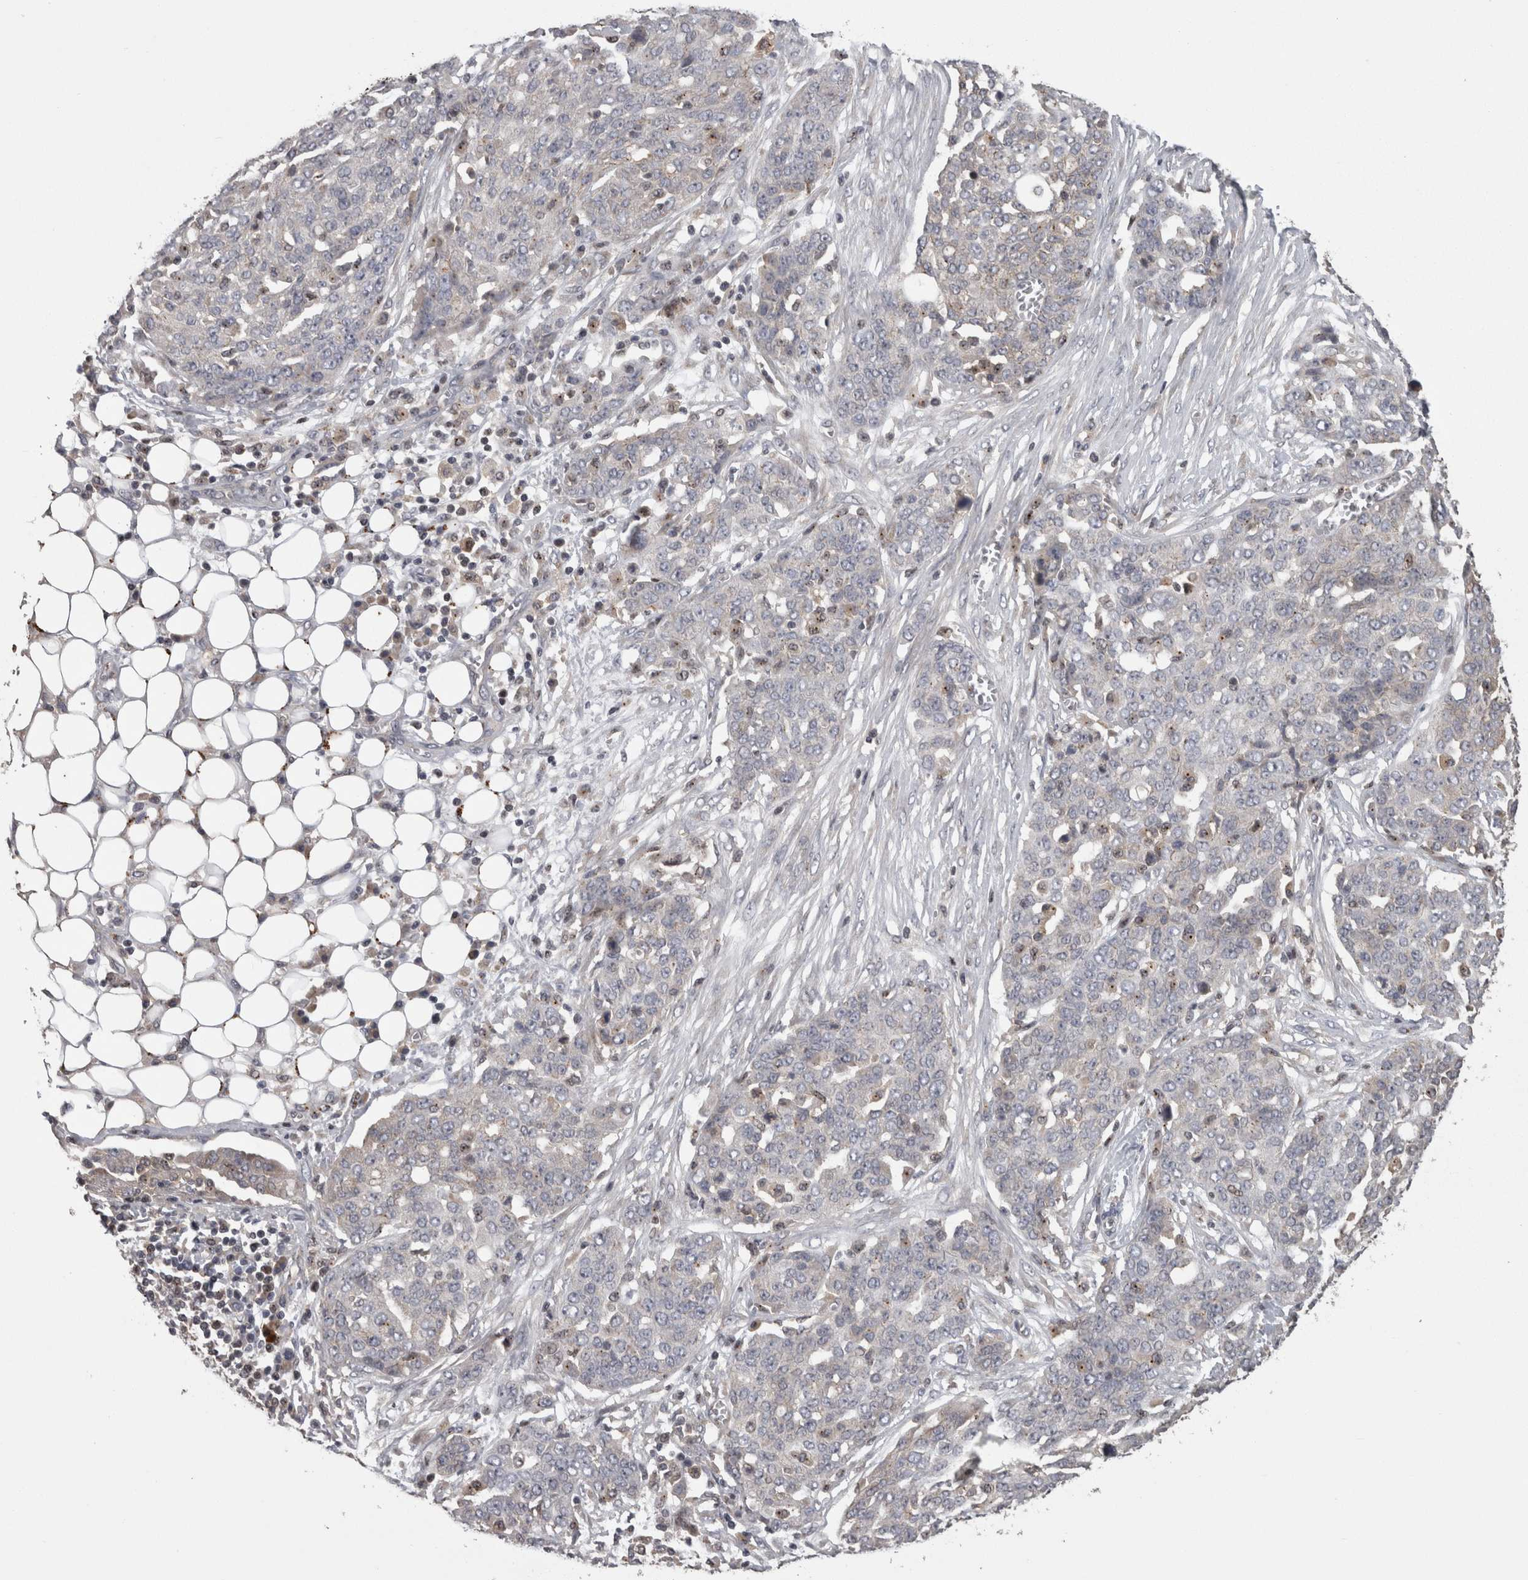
{"staining": {"intensity": "weak", "quantity": "<25%", "location": "cytoplasmic/membranous"}, "tissue": "ovarian cancer", "cell_type": "Tumor cells", "image_type": "cancer", "snomed": [{"axis": "morphology", "description": "Cystadenocarcinoma, serous, NOS"}, {"axis": "topography", "description": "Soft tissue"}, {"axis": "topography", "description": "Ovary"}], "caption": "IHC of ovarian serous cystadenocarcinoma exhibits no staining in tumor cells.", "gene": "PCM1", "patient": {"sex": "female", "age": 57}}